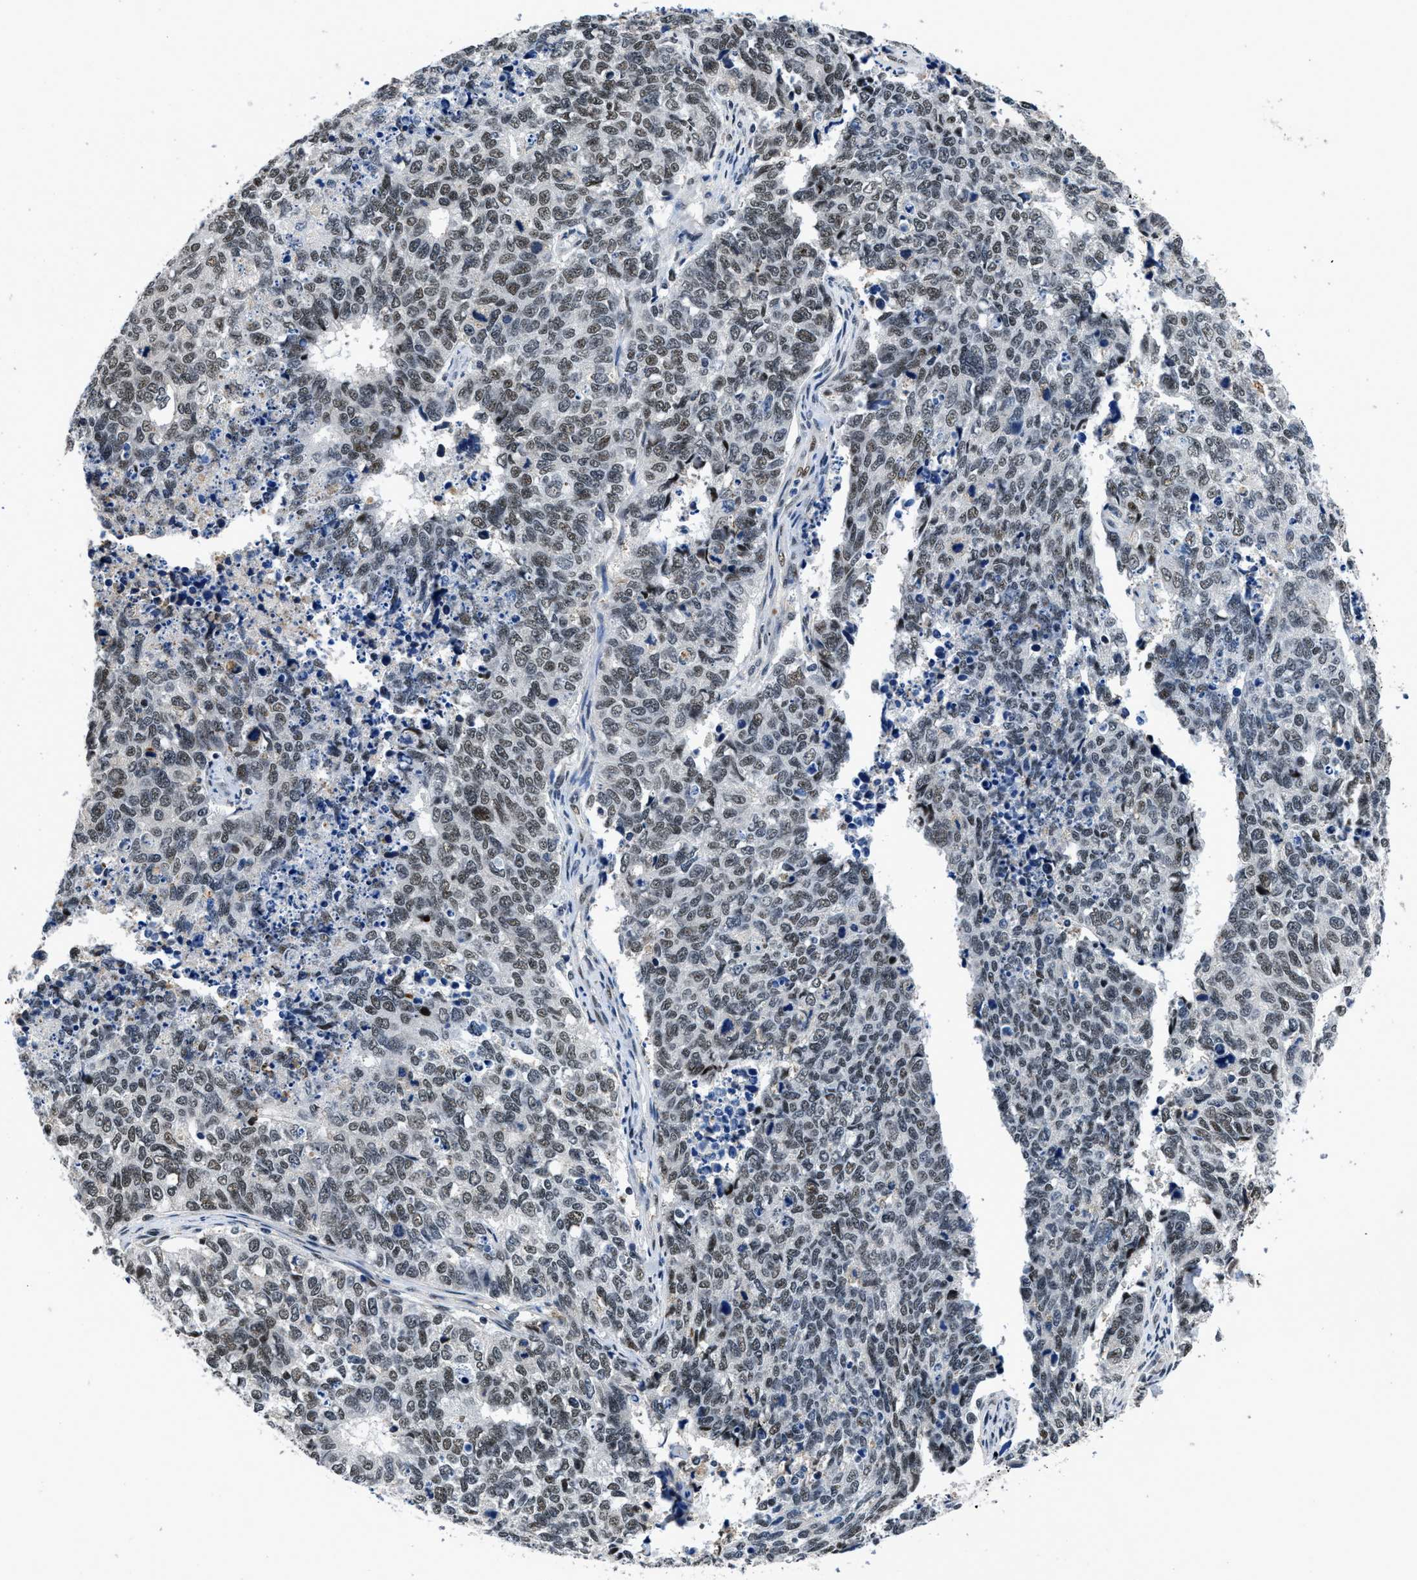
{"staining": {"intensity": "moderate", "quantity": ">75%", "location": "nuclear"}, "tissue": "cervical cancer", "cell_type": "Tumor cells", "image_type": "cancer", "snomed": [{"axis": "morphology", "description": "Squamous cell carcinoma, NOS"}, {"axis": "topography", "description": "Cervix"}], "caption": "Cervical cancer (squamous cell carcinoma) was stained to show a protein in brown. There is medium levels of moderate nuclear staining in approximately >75% of tumor cells.", "gene": "HNRNPH2", "patient": {"sex": "female", "age": 63}}